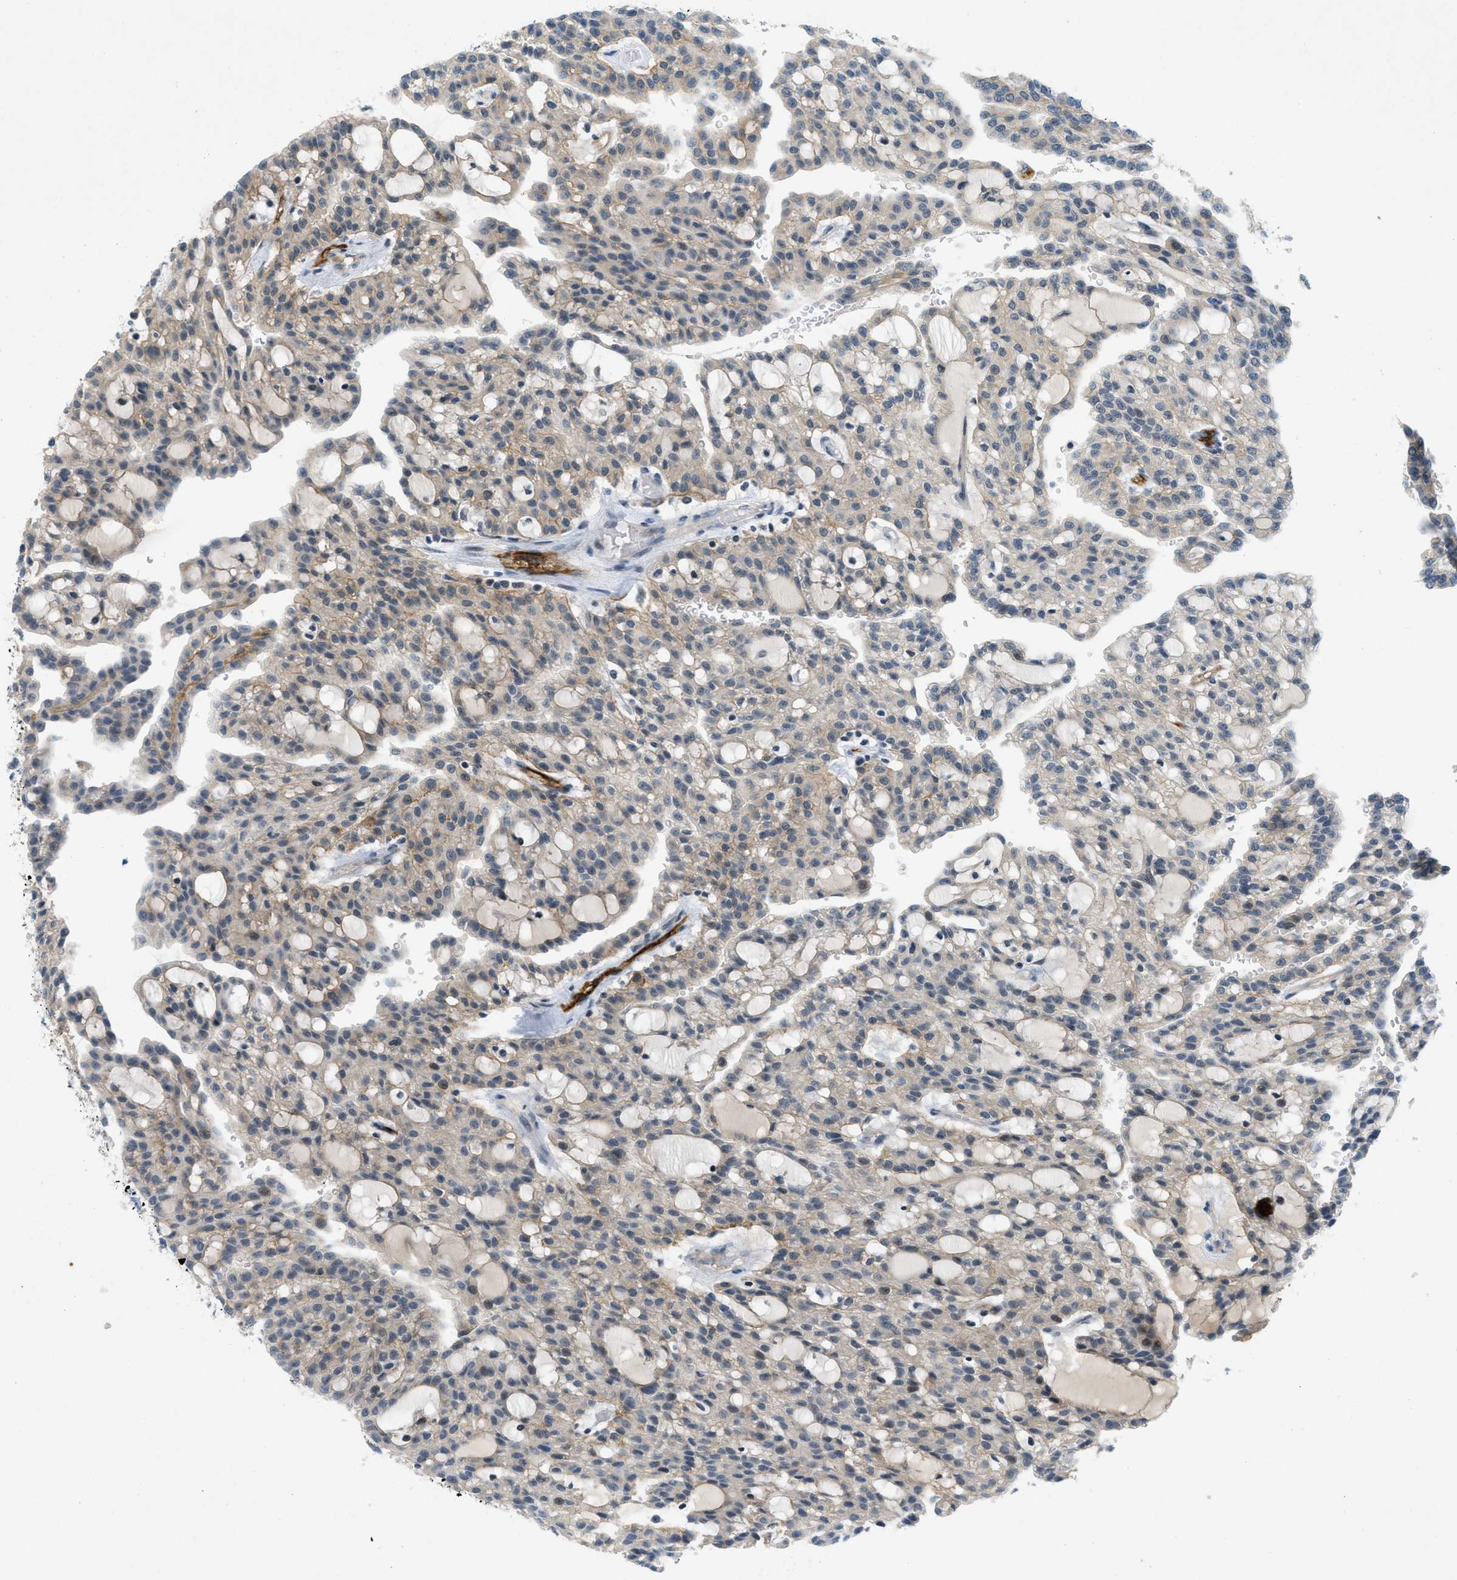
{"staining": {"intensity": "weak", "quantity": "25%-75%", "location": "cytoplasmic/membranous"}, "tissue": "renal cancer", "cell_type": "Tumor cells", "image_type": "cancer", "snomed": [{"axis": "morphology", "description": "Adenocarcinoma, NOS"}, {"axis": "topography", "description": "Kidney"}], "caption": "Renal cancer (adenocarcinoma) tissue reveals weak cytoplasmic/membranous expression in about 25%-75% of tumor cells, visualized by immunohistochemistry. (IHC, brightfield microscopy, high magnification).", "gene": "SLCO2A1", "patient": {"sex": "male", "age": 63}}